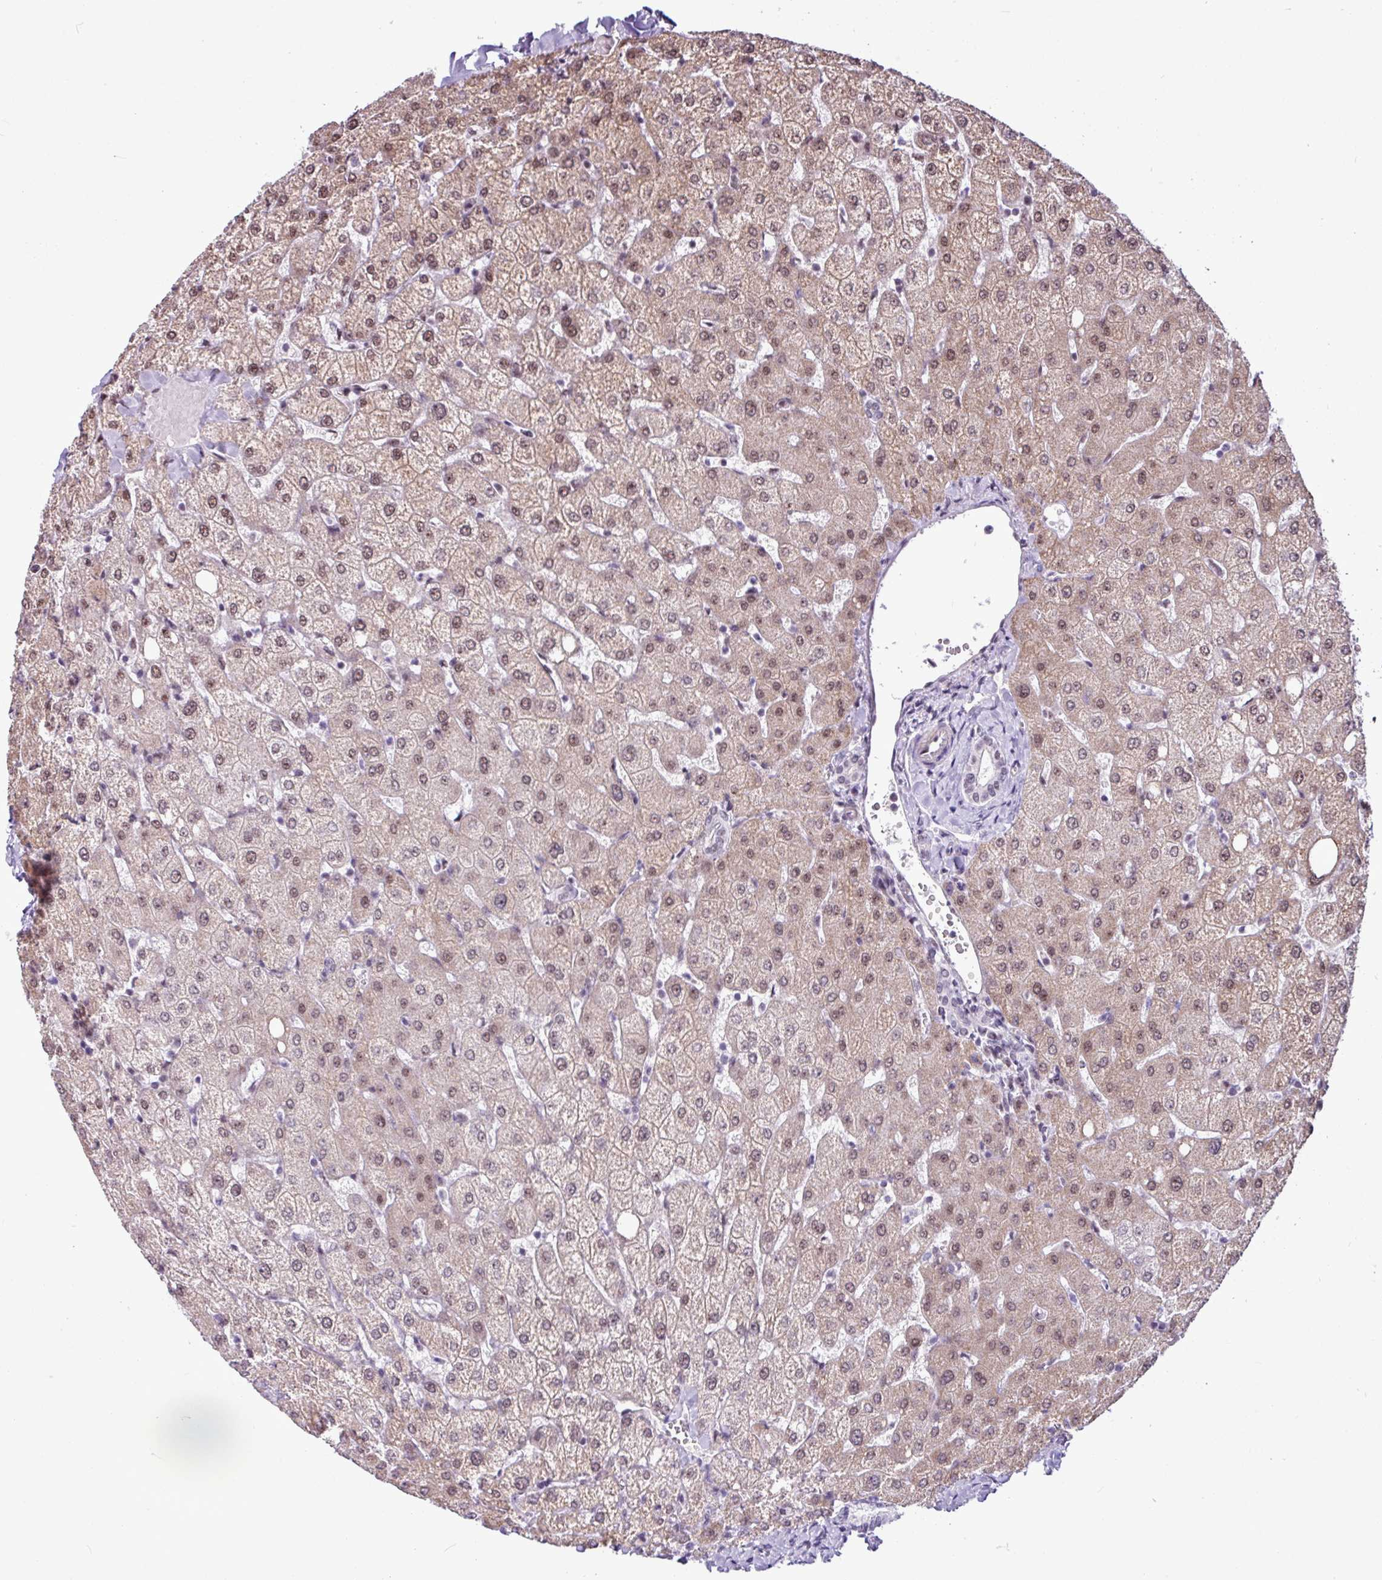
{"staining": {"intensity": "weak", "quantity": "25%-75%", "location": "nuclear"}, "tissue": "liver", "cell_type": "Cholangiocytes", "image_type": "normal", "snomed": [{"axis": "morphology", "description": "Normal tissue, NOS"}, {"axis": "topography", "description": "Liver"}], "caption": "DAB (3,3'-diaminobenzidine) immunohistochemical staining of unremarkable human liver displays weak nuclear protein expression in about 25%-75% of cholangiocytes. Immunohistochemistry (ihc) stains the protein in brown and the nuclei are stained blue.", "gene": "UTP18", "patient": {"sex": "female", "age": 54}}